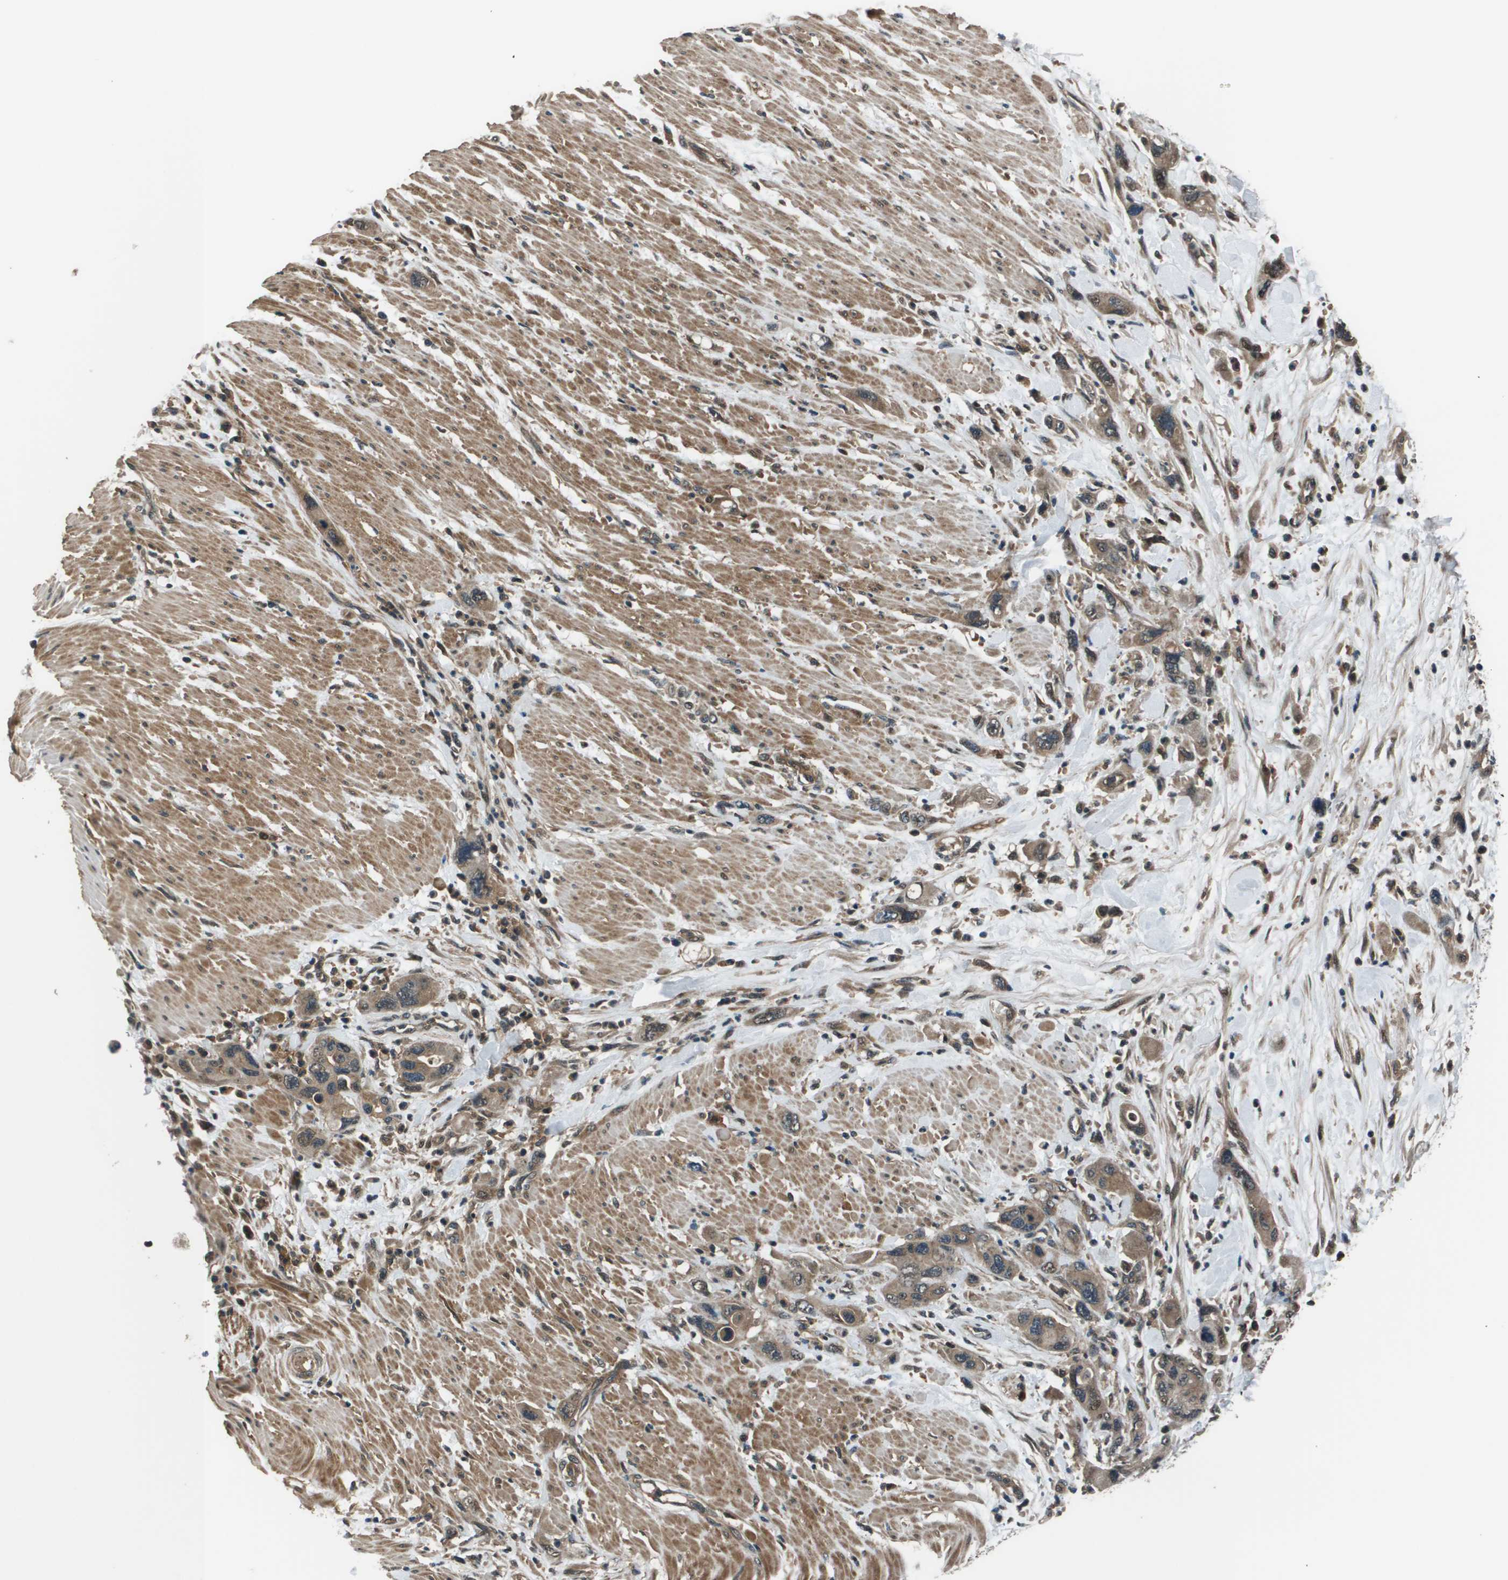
{"staining": {"intensity": "moderate", "quantity": ">75%", "location": "cytoplasmic/membranous,nuclear"}, "tissue": "pancreatic cancer", "cell_type": "Tumor cells", "image_type": "cancer", "snomed": [{"axis": "morphology", "description": "Normal tissue, NOS"}, {"axis": "morphology", "description": "Adenocarcinoma, NOS"}, {"axis": "topography", "description": "Pancreas"}], "caption": "A histopathology image of pancreatic cancer stained for a protein exhibits moderate cytoplasmic/membranous and nuclear brown staining in tumor cells. (DAB IHC, brown staining for protein, blue staining for nuclei).", "gene": "ARHGEF11", "patient": {"sex": "female", "age": 71}}